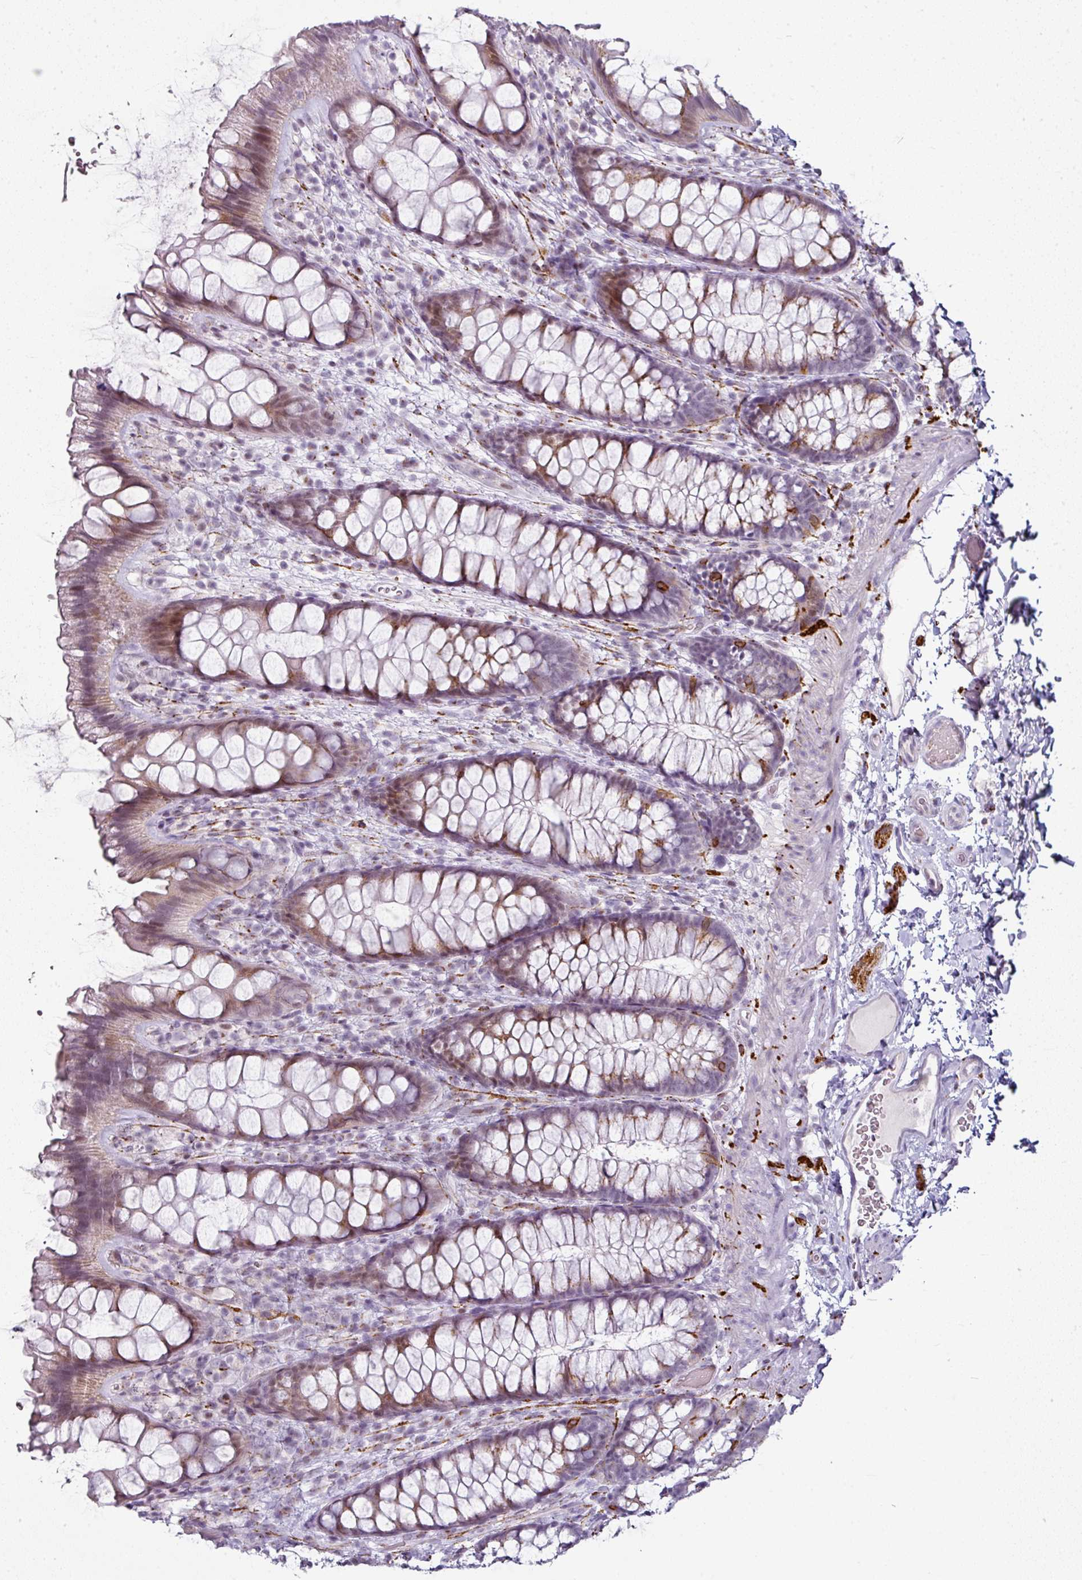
{"staining": {"intensity": "negative", "quantity": "none", "location": "none"}, "tissue": "colon", "cell_type": "Endothelial cells", "image_type": "normal", "snomed": [{"axis": "morphology", "description": "Normal tissue, NOS"}, {"axis": "topography", "description": "Colon"}], "caption": "Immunohistochemistry micrograph of normal colon: colon stained with DAB (3,3'-diaminobenzidine) shows no significant protein expression in endothelial cells.", "gene": "SYT8", "patient": {"sex": "male", "age": 46}}